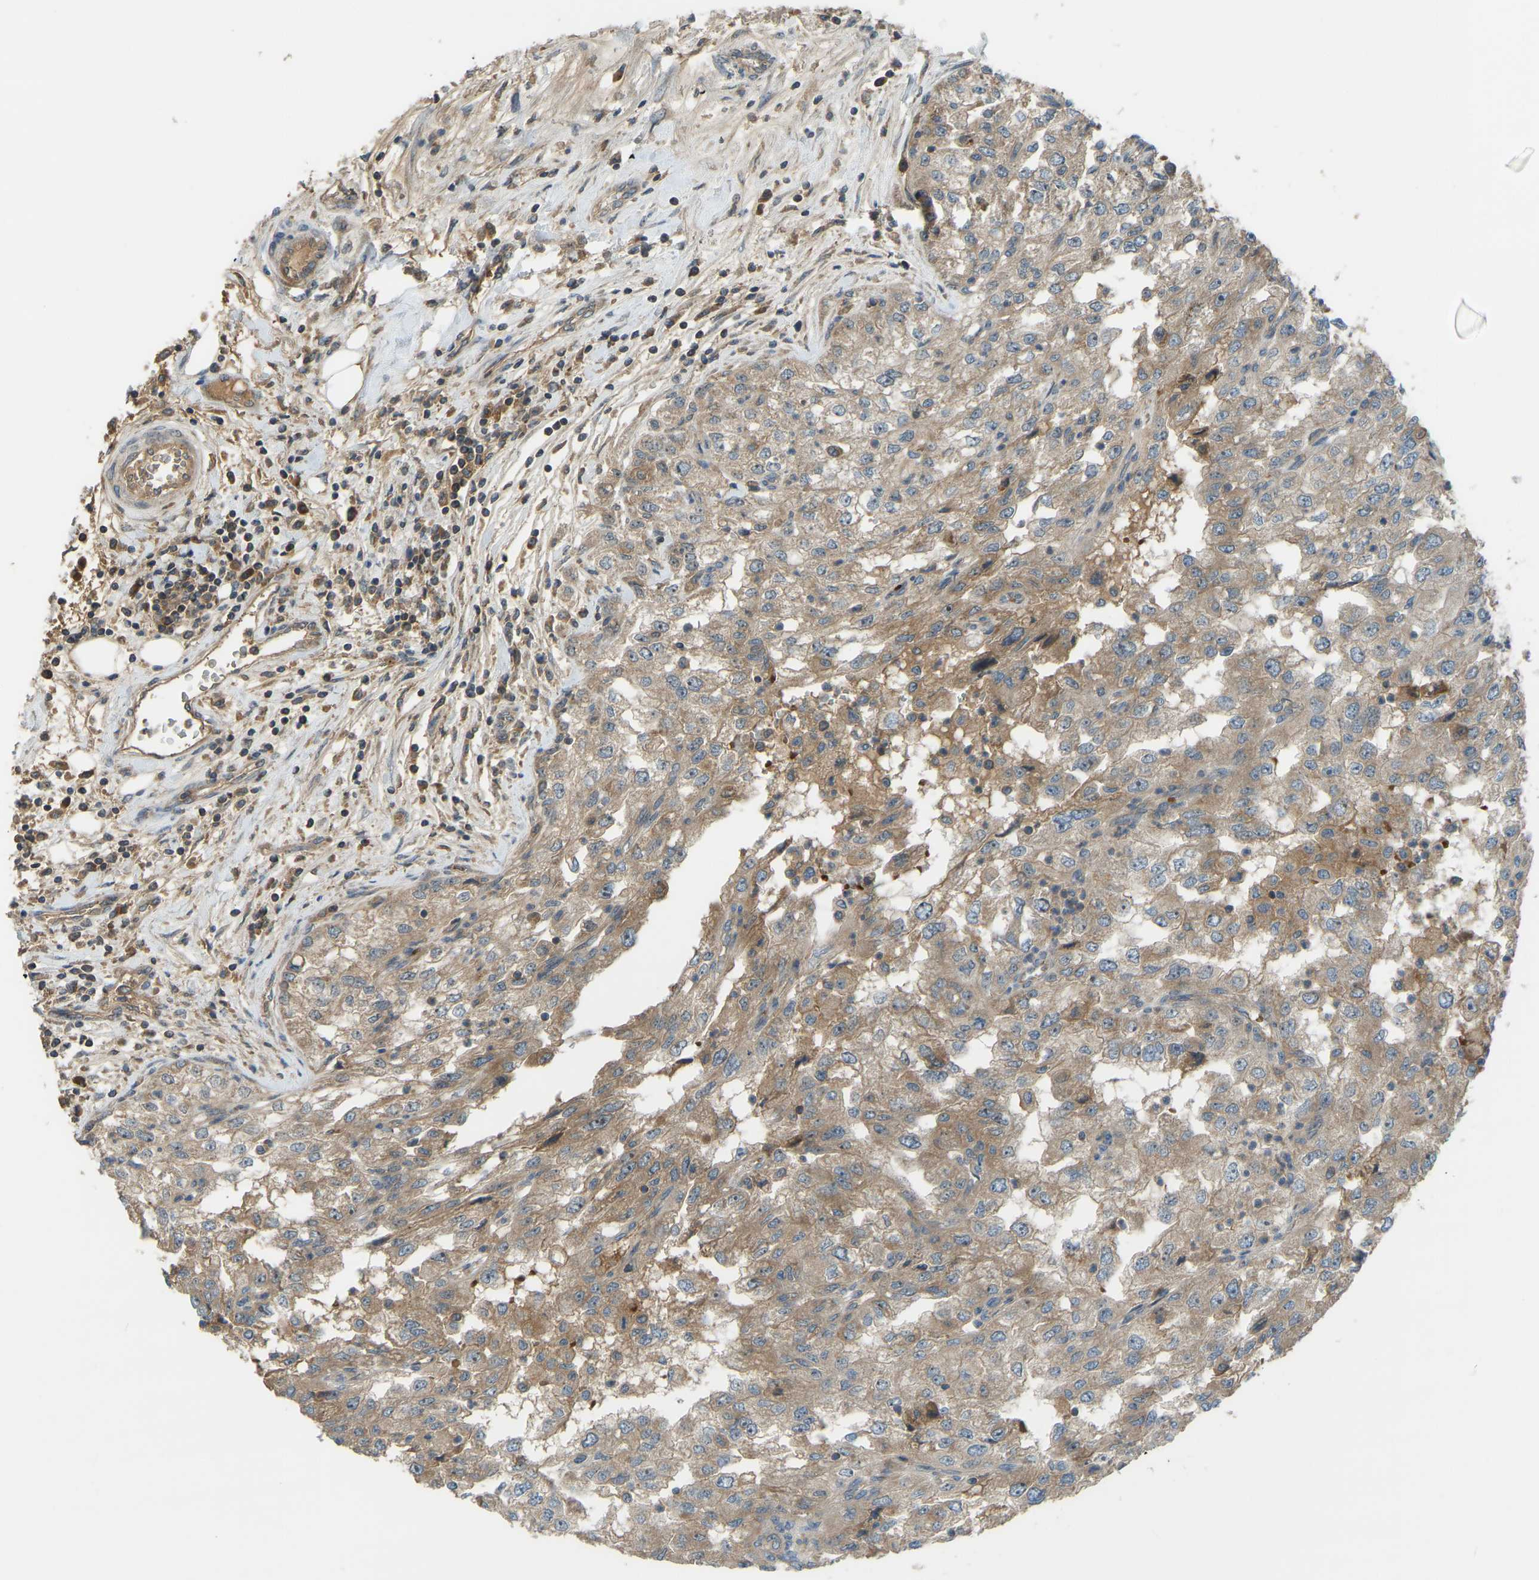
{"staining": {"intensity": "moderate", "quantity": ">75%", "location": "cytoplasmic/membranous"}, "tissue": "renal cancer", "cell_type": "Tumor cells", "image_type": "cancer", "snomed": [{"axis": "morphology", "description": "Adenocarcinoma, NOS"}, {"axis": "topography", "description": "Kidney"}], "caption": "Moderate cytoplasmic/membranous staining for a protein is present in about >75% of tumor cells of renal cancer (adenocarcinoma) using immunohistochemistry (IHC).", "gene": "ZNF71", "patient": {"sex": "female", "age": 54}}